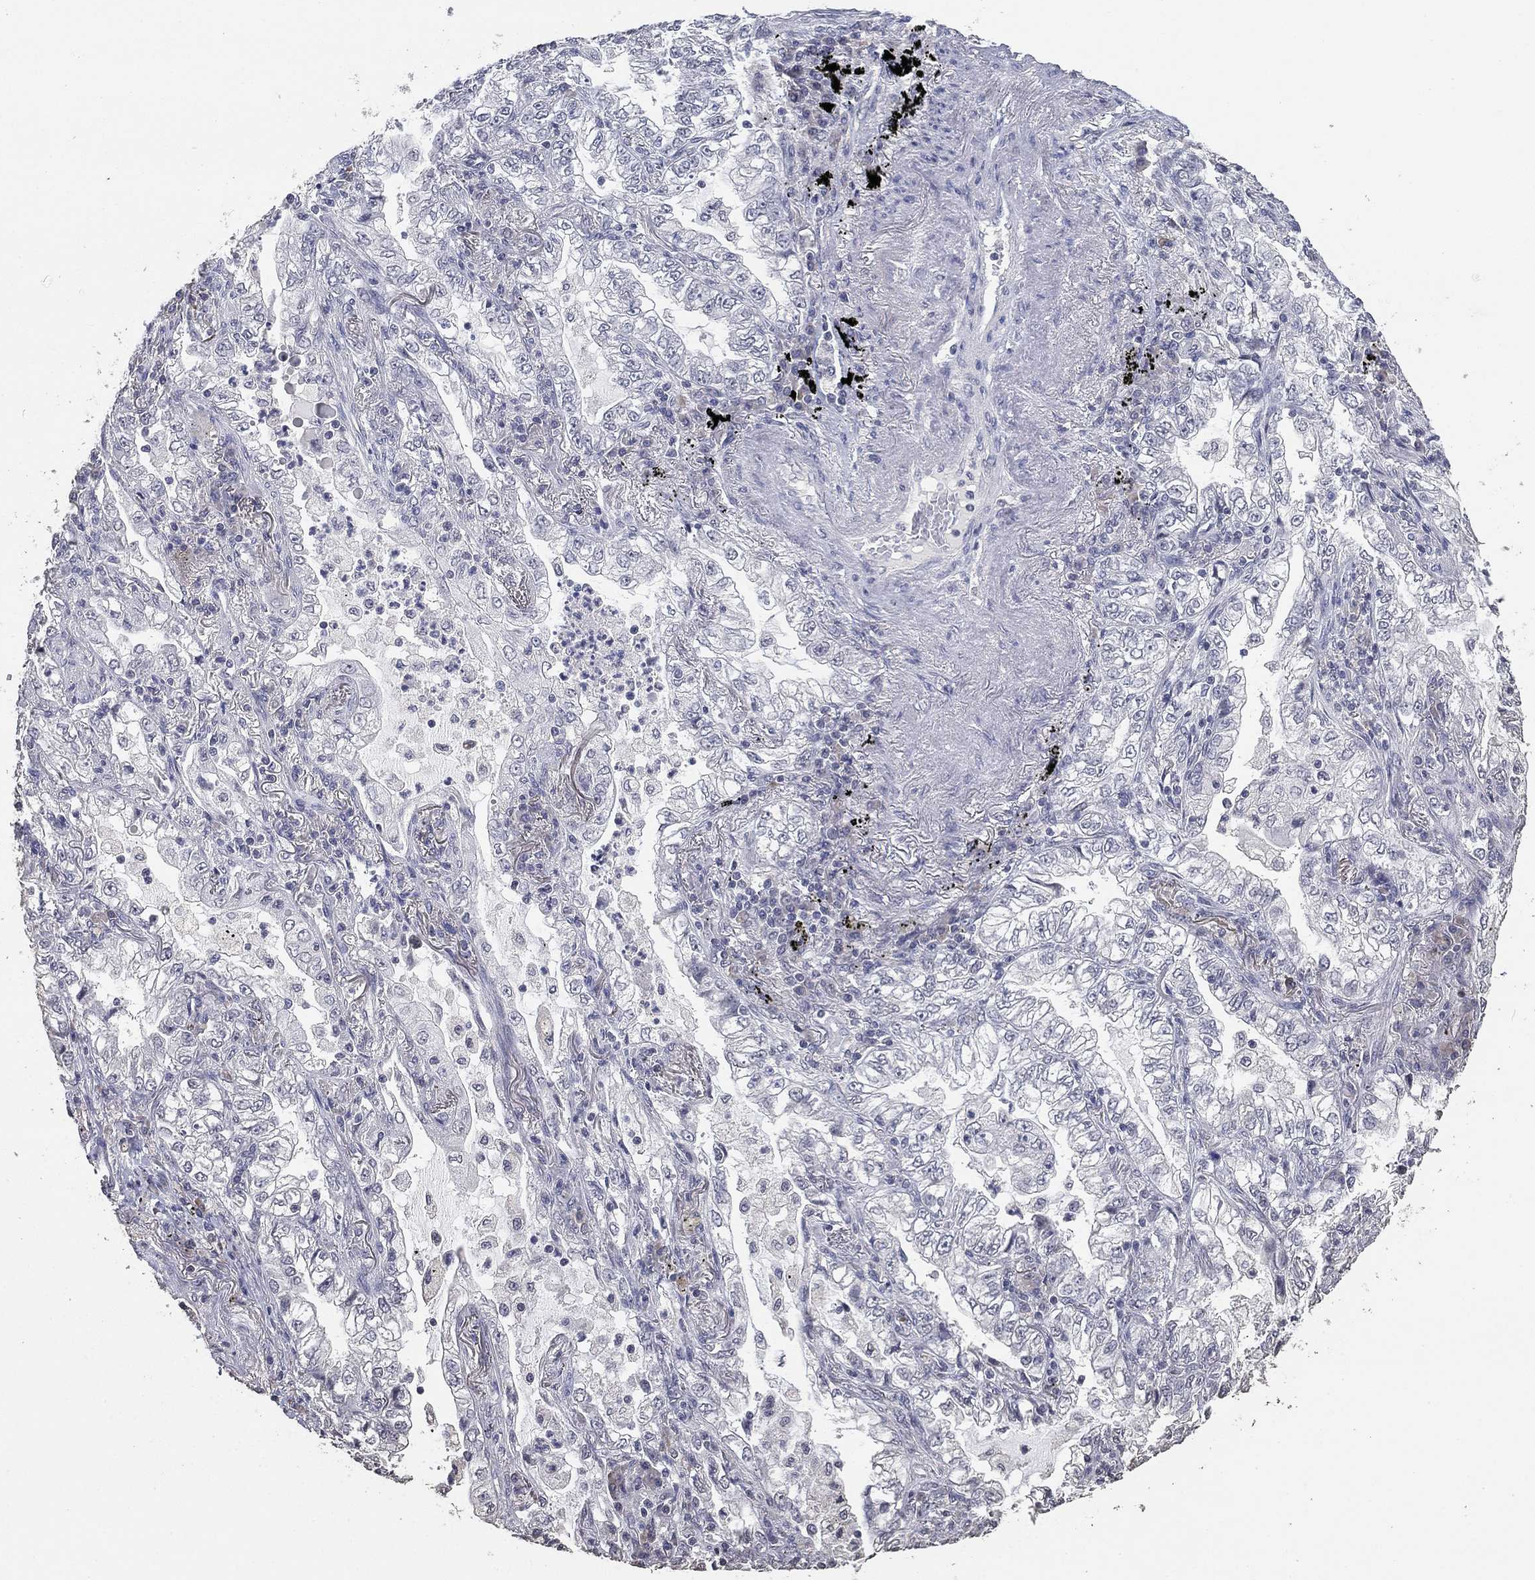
{"staining": {"intensity": "negative", "quantity": "none", "location": "none"}, "tissue": "lung cancer", "cell_type": "Tumor cells", "image_type": "cancer", "snomed": [{"axis": "morphology", "description": "Adenocarcinoma, NOS"}, {"axis": "topography", "description": "Lung"}], "caption": "IHC of adenocarcinoma (lung) shows no expression in tumor cells.", "gene": "DSG1", "patient": {"sex": "female", "age": 73}}